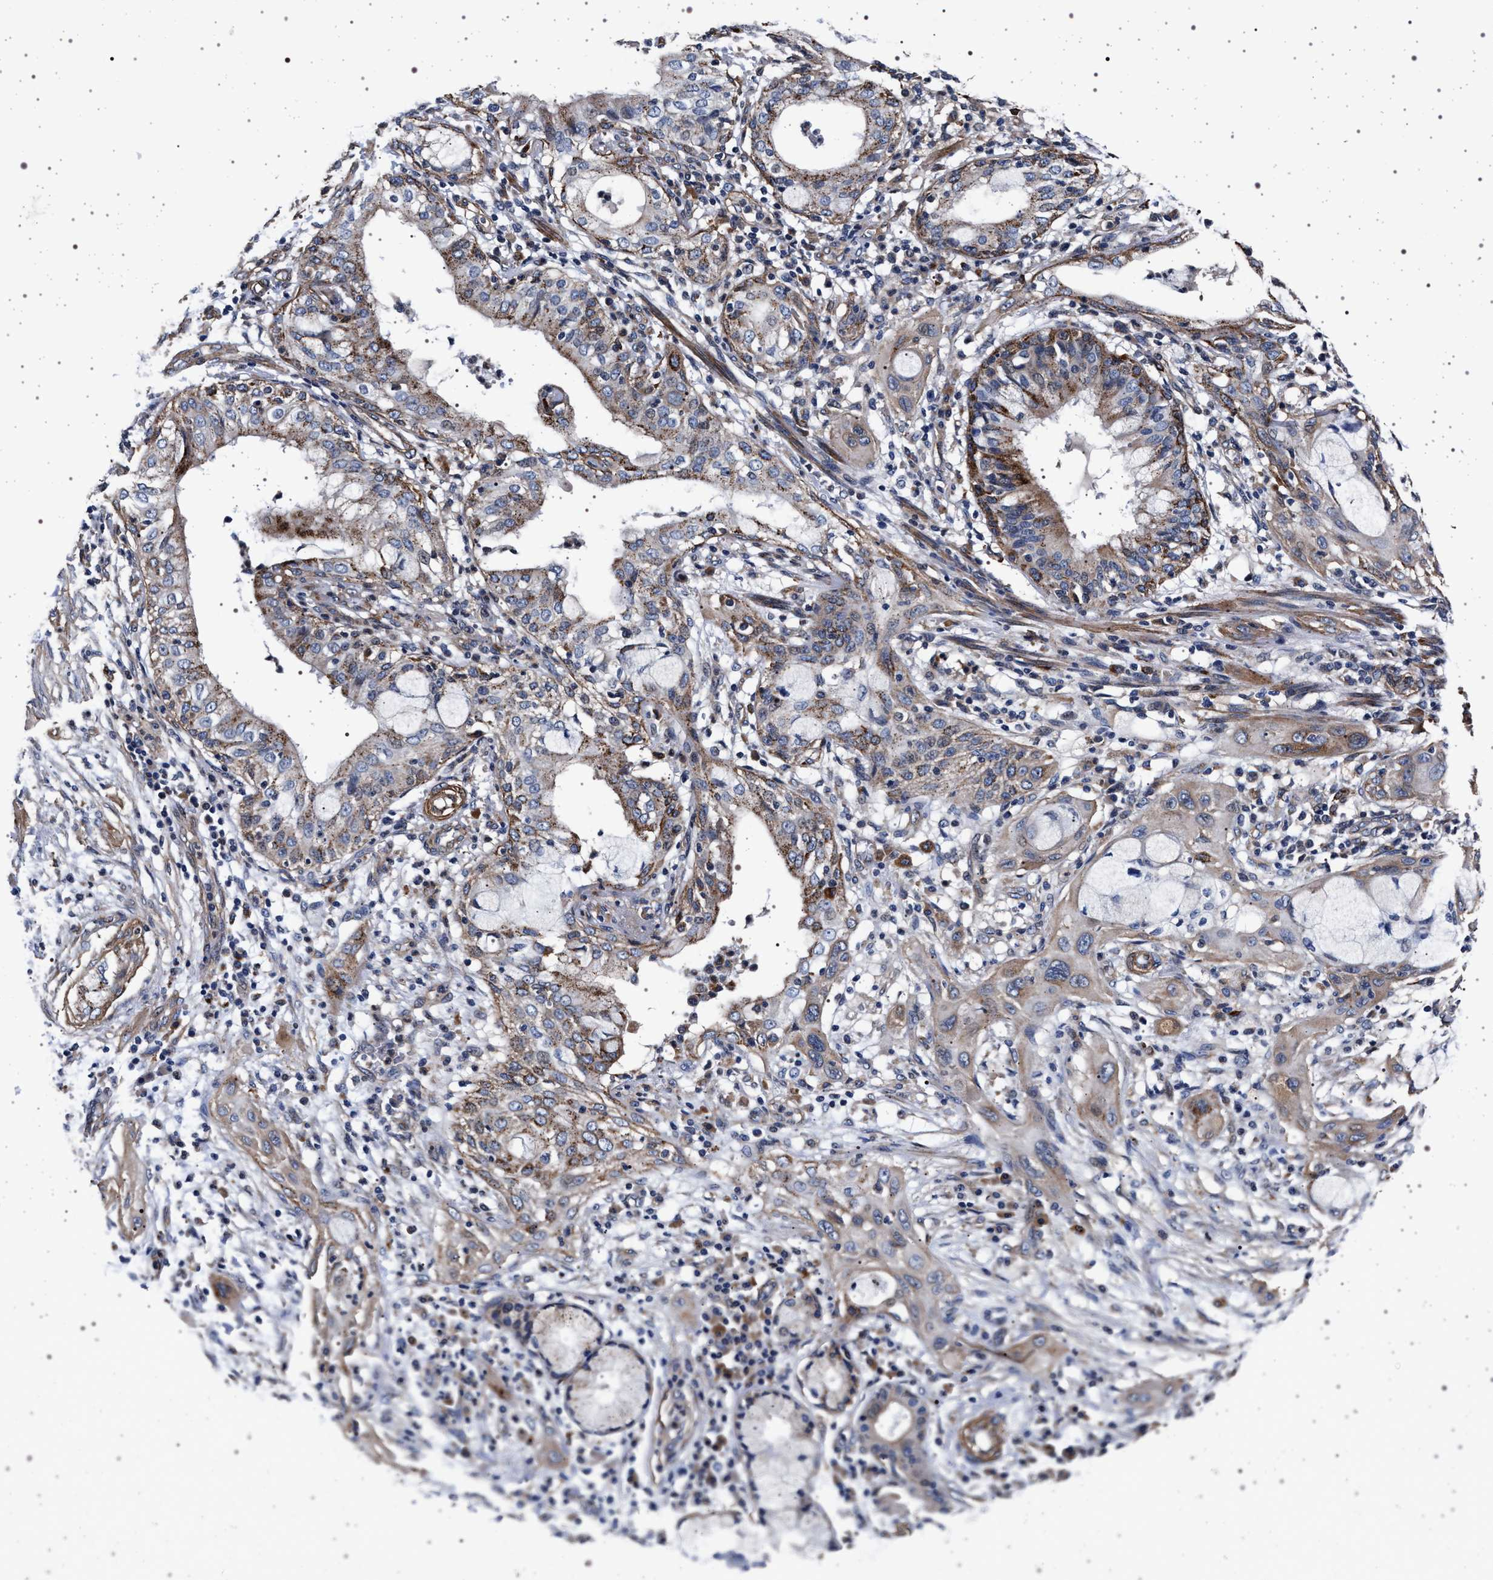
{"staining": {"intensity": "moderate", "quantity": ">75%", "location": "cytoplasmic/membranous"}, "tissue": "lung cancer", "cell_type": "Tumor cells", "image_type": "cancer", "snomed": [{"axis": "morphology", "description": "Squamous cell carcinoma, NOS"}, {"axis": "topography", "description": "Lung"}], "caption": "About >75% of tumor cells in lung cancer (squamous cell carcinoma) exhibit moderate cytoplasmic/membranous protein positivity as visualized by brown immunohistochemical staining.", "gene": "KCNK6", "patient": {"sex": "female", "age": 47}}